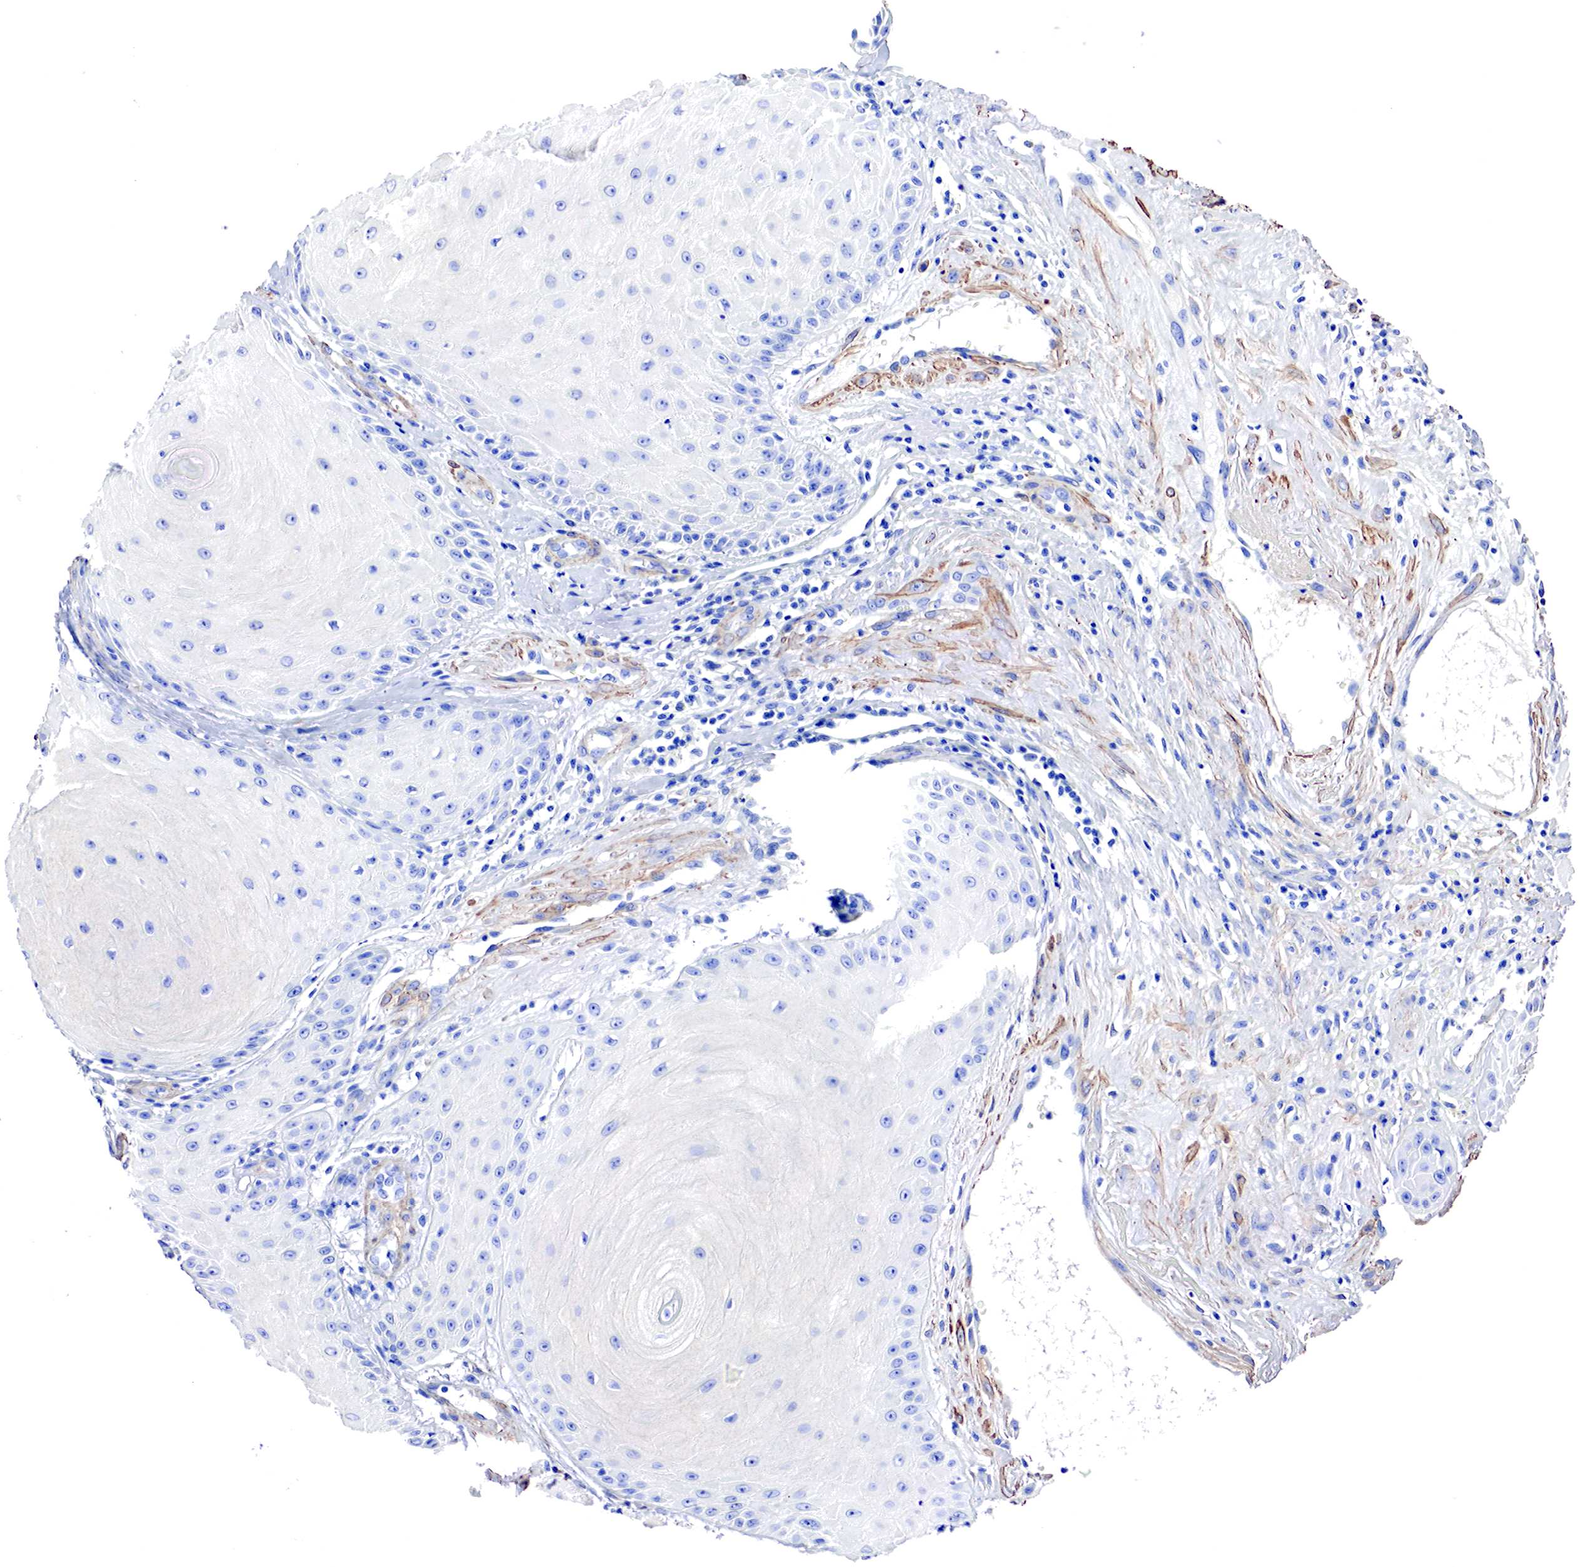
{"staining": {"intensity": "negative", "quantity": "none", "location": "none"}, "tissue": "skin cancer", "cell_type": "Tumor cells", "image_type": "cancer", "snomed": [{"axis": "morphology", "description": "Squamous cell carcinoma, NOS"}, {"axis": "topography", "description": "Skin"}], "caption": "This micrograph is of skin squamous cell carcinoma stained with immunohistochemistry to label a protein in brown with the nuclei are counter-stained blue. There is no expression in tumor cells.", "gene": "TPM1", "patient": {"sex": "male", "age": 57}}